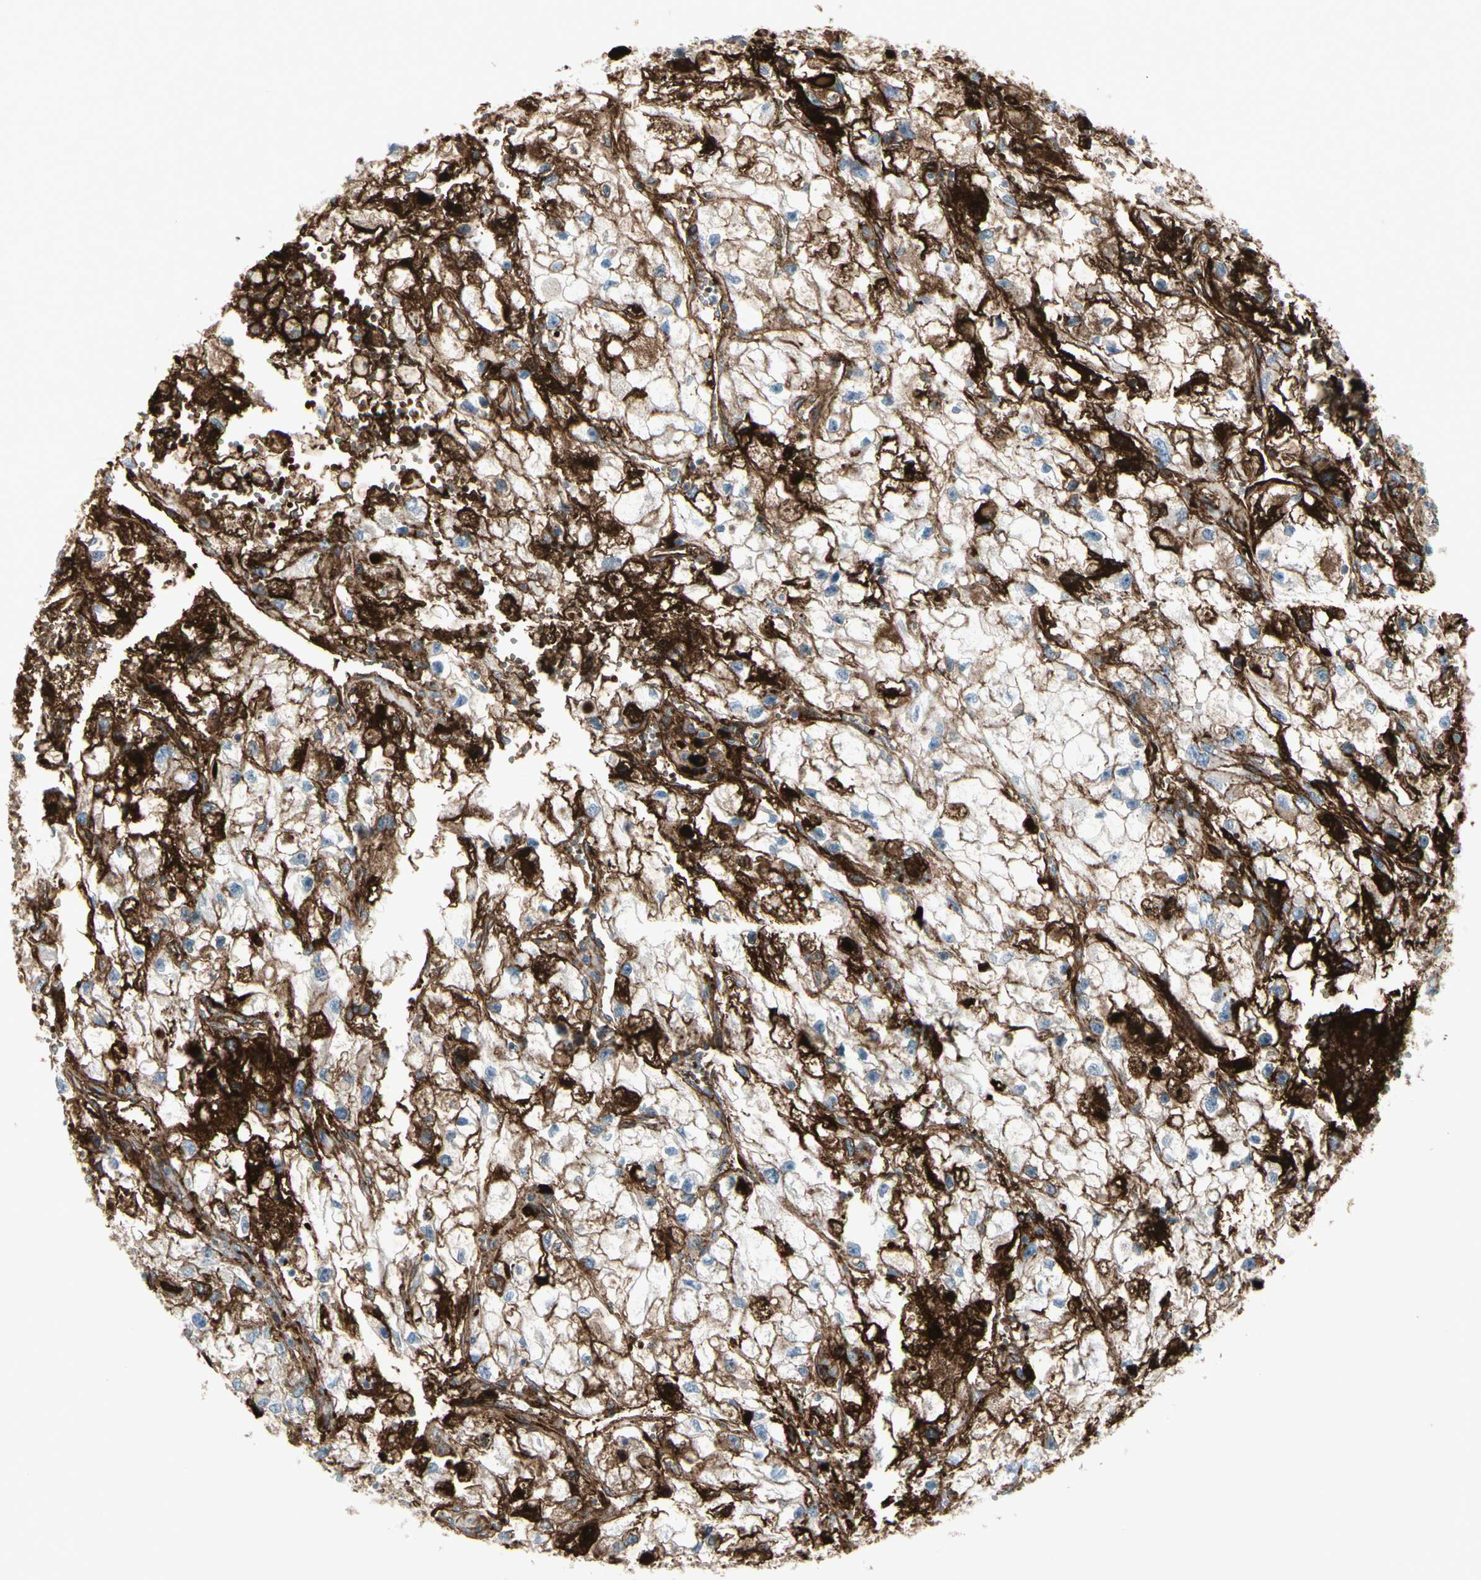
{"staining": {"intensity": "negative", "quantity": "none", "location": "none"}, "tissue": "renal cancer", "cell_type": "Tumor cells", "image_type": "cancer", "snomed": [{"axis": "morphology", "description": "Adenocarcinoma, NOS"}, {"axis": "topography", "description": "Kidney"}], "caption": "This is an immunohistochemistry (IHC) micrograph of human renal cancer. There is no staining in tumor cells.", "gene": "IGHG1", "patient": {"sex": "female", "age": 70}}